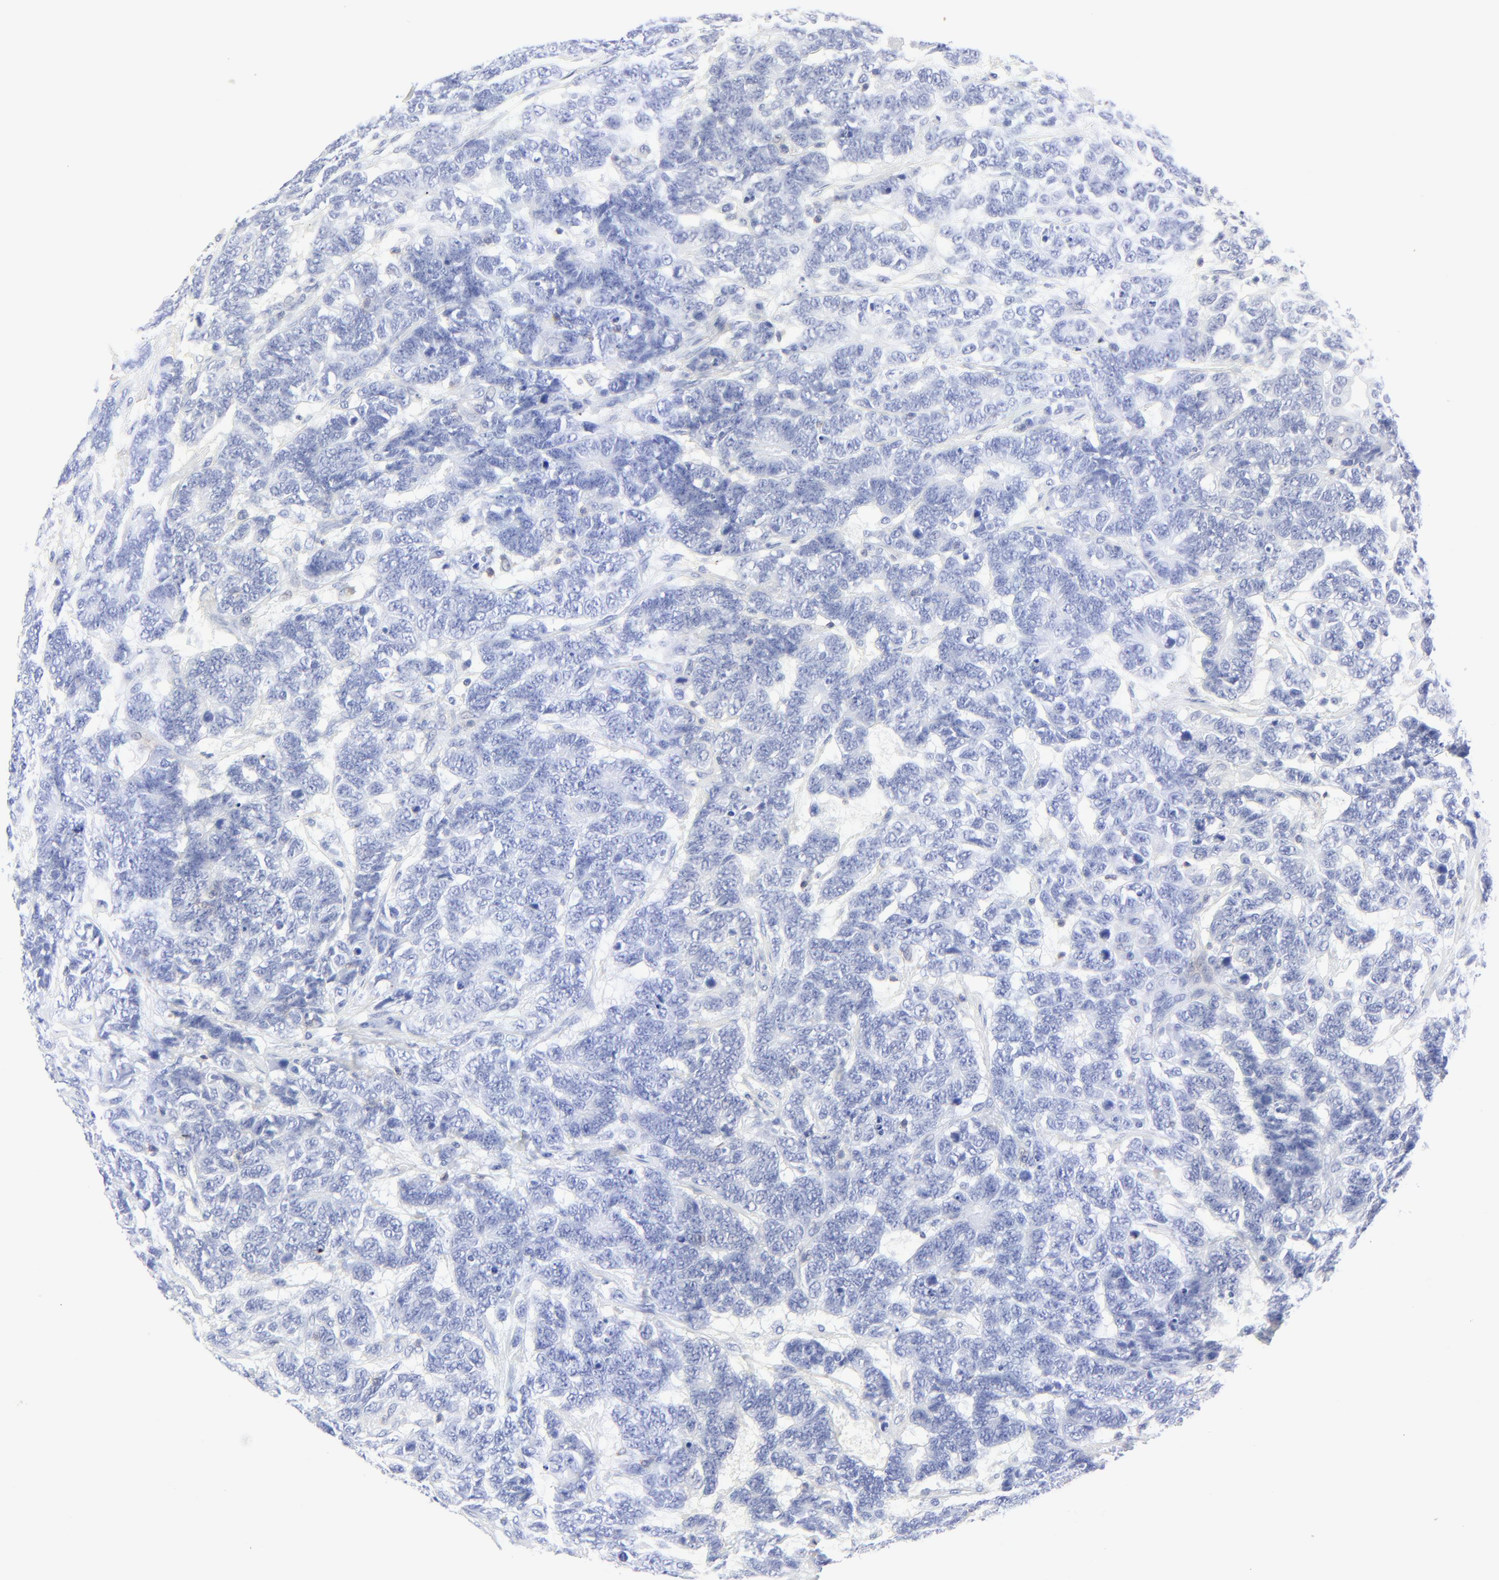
{"staining": {"intensity": "negative", "quantity": "none", "location": "none"}, "tissue": "testis cancer", "cell_type": "Tumor cells", "image_type": "cancer", "snomed": [{"axis": "morphology", "description": "Carcinoma, Embryonal, NOS"}, {"axis": "topography", "description": "Testis"}], "caption": "Photomicrograph shows no significant protein expression in tumor cells of embryonal carcinoma (testis). The staining was performed using DAB to visualize the protein expression in brown, while the nuclei were stained in blue with hematoxylin (Magnification: 20x).", "gene": "LCK", "patient": {"sex": "male", "age": 26}}